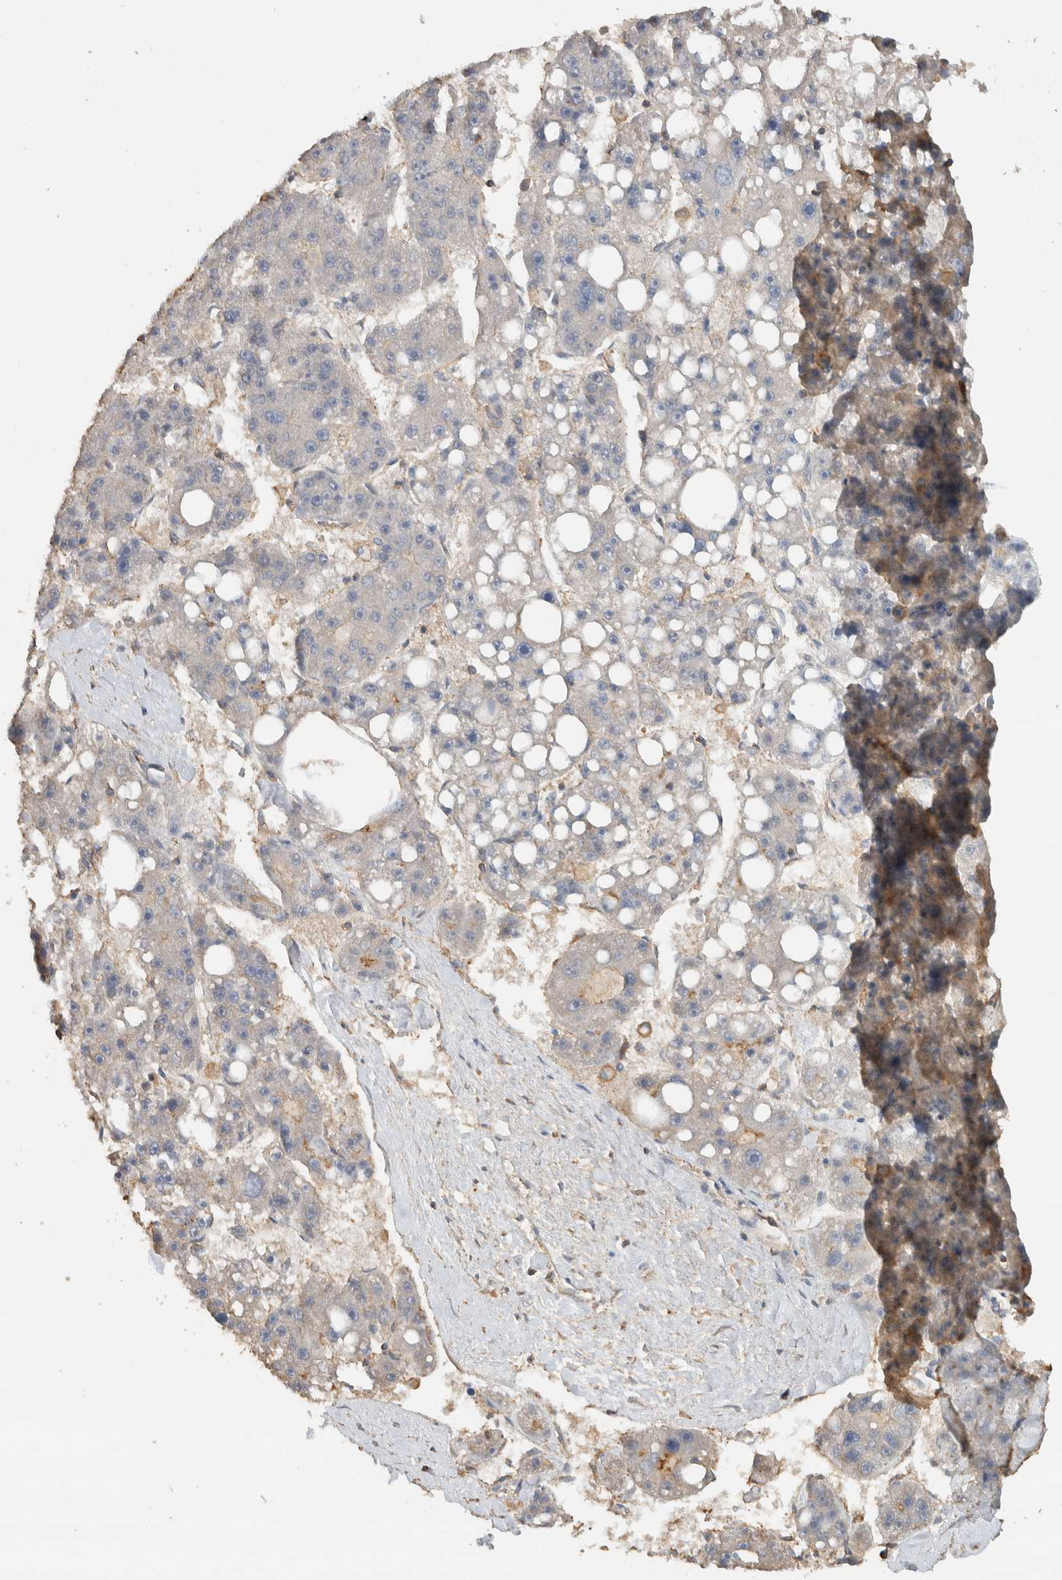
{"staining": {"intensity": "negative", "quantity": "none", "location": "none"}, "tissue": "liver cancer", "cell_type": "Tumor cells", "image_type": "cancer", "snomed": [{"axis": "morphology", "description": "Carcinoma, Hepatocellular, NOS"}, {"axis": "topography", "description": "Liver"}], "caption": "Tumor cells are negative for protein expression in human liver cancer (hepatocellular carcinoma).", "gene": "EIF4G3", "patient": {"sex": "female", "age": 61}}